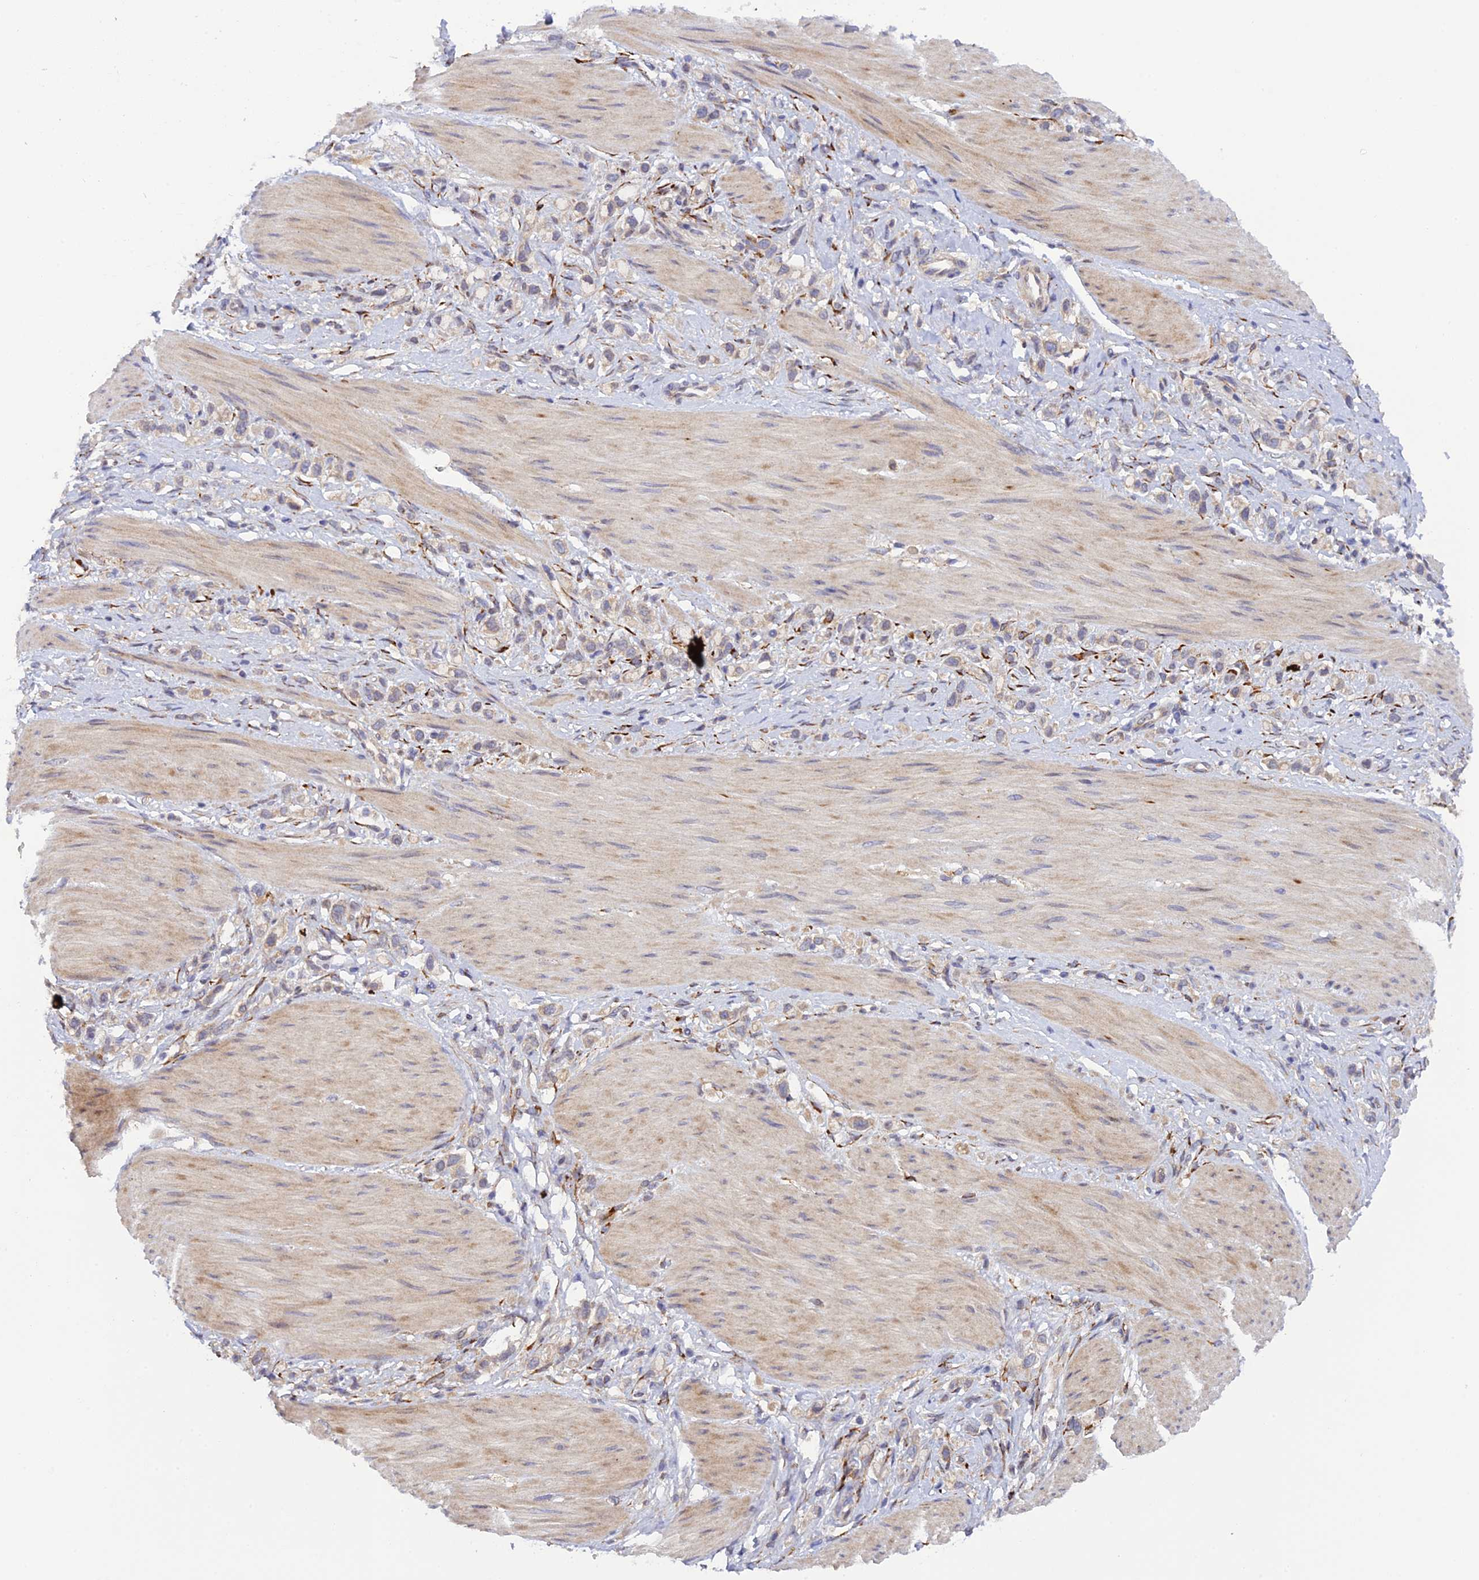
{"staining": {"intensity": "negative", "quantity": "none", "location": "none"}, "tissue": "stomach cancer", "cell_type": "Tumor cells", "image_type": "cancer", "snomed": [{"axis": "morphology", "description": "Adenocarcinoma, NOS"}, {"axis": "topography", "description": "Stomach"}], "caption": "Immunohistochemical staining of stomach cancer (adenocarcinoma) displays no significant positivity in tumor cells. (DAB (3,3'-diaminobenzidine) IHC with hematoxylin counter stain).", "gene": "P3H3", "patient": {"sex": "female", "age": 65}}